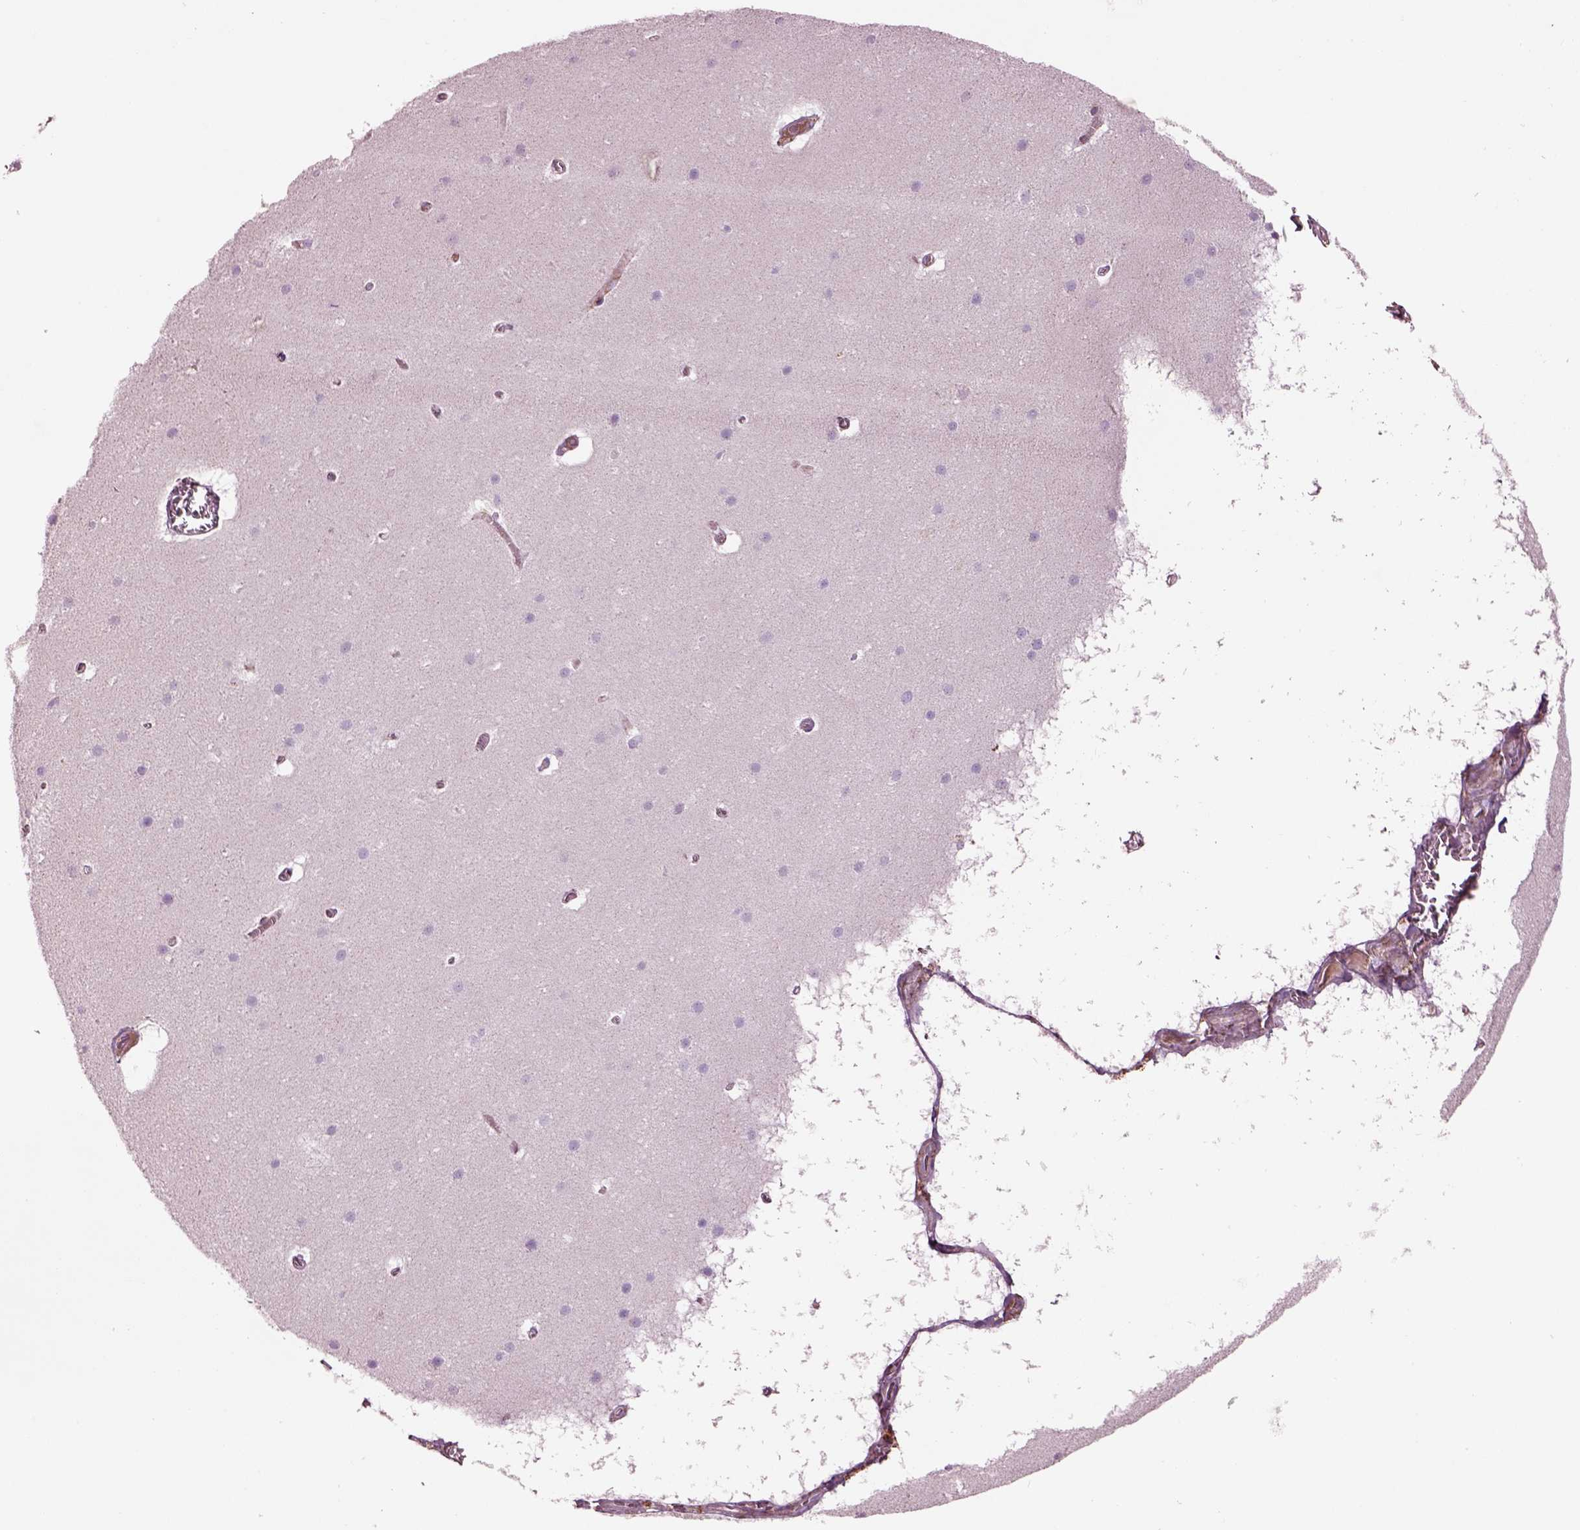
{"staining": {"intensity": "negative", "quantity": "none", "location": "none"}, "tissue": "cerebellum", "cell_type": "Cells in granular layer", "image_type": "normal", "snomed": [{"axis": "morphology", "description": "Normal tissue, NOS"}, {"axis": "topography", "description": "Cerebellum"}], "caption": "Human cerebellum stained for a protein using immunohistochemistry exhibits no positivity in cells in granular layer.", "gene": "SLC25A24", "patient": {"sex": "male", "age": 70}}